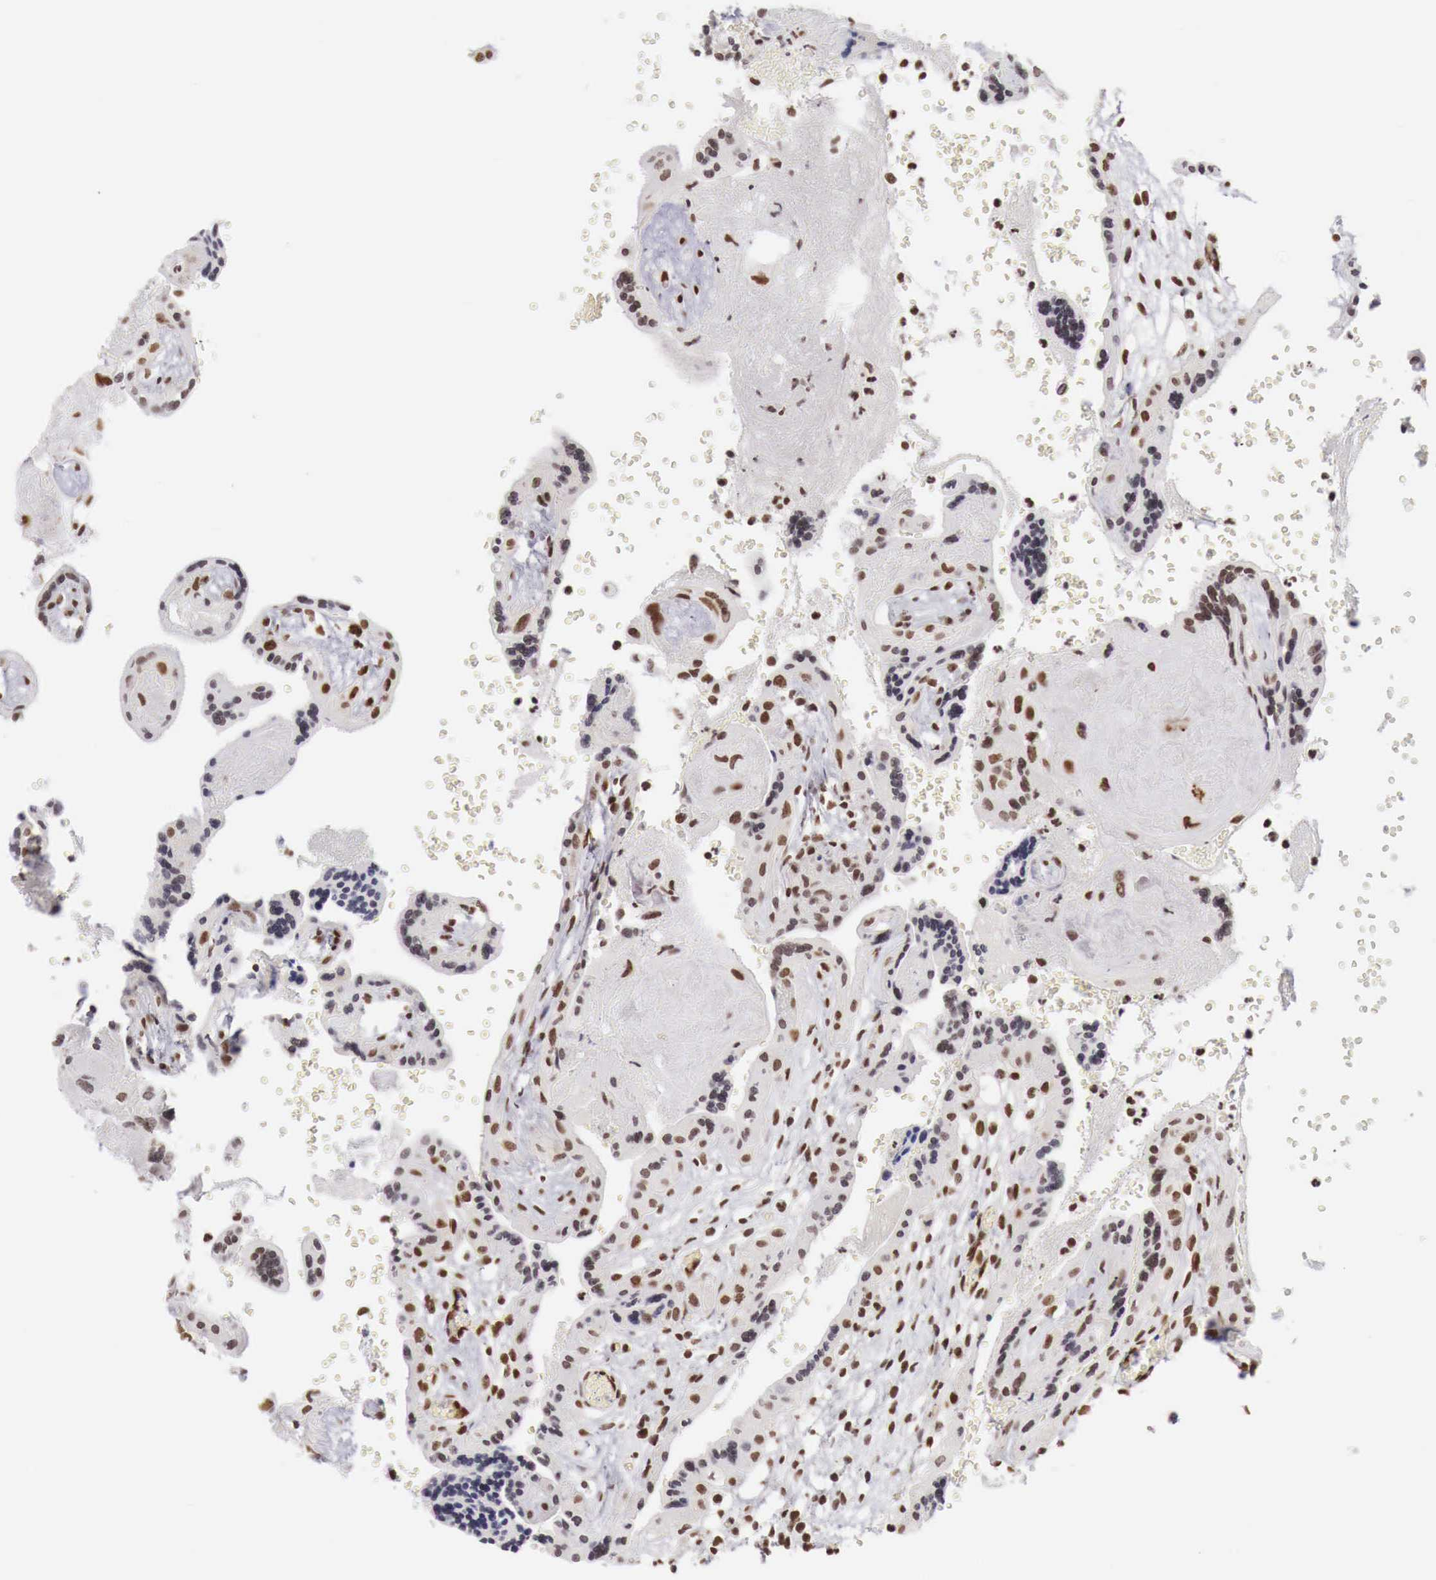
{"staining": {"intensity": "strong", "quantity": "25%-75%", "location": "nuclear"}, "tissue": "placenta", "cell_type": "Decidual cells", "image_type": "normal", "snomed": [{"axis": "morphology", "description": "Normal tissue, NOS"}, {"axis": "topography", "description": "Placenta"}], "caption": "Brown immunohistochemical staining in normal human placenta displays strong nuclear expression in about 25%-75% of decidual cells. The protein is stained brown, and the nuclei are stained in blue (DAB (3,3'-diaminobenzidine) IHC with brightfield microscopy, high magnification).", "gene": "PHF14", "patient": {"sex": "female", "age": 24}}